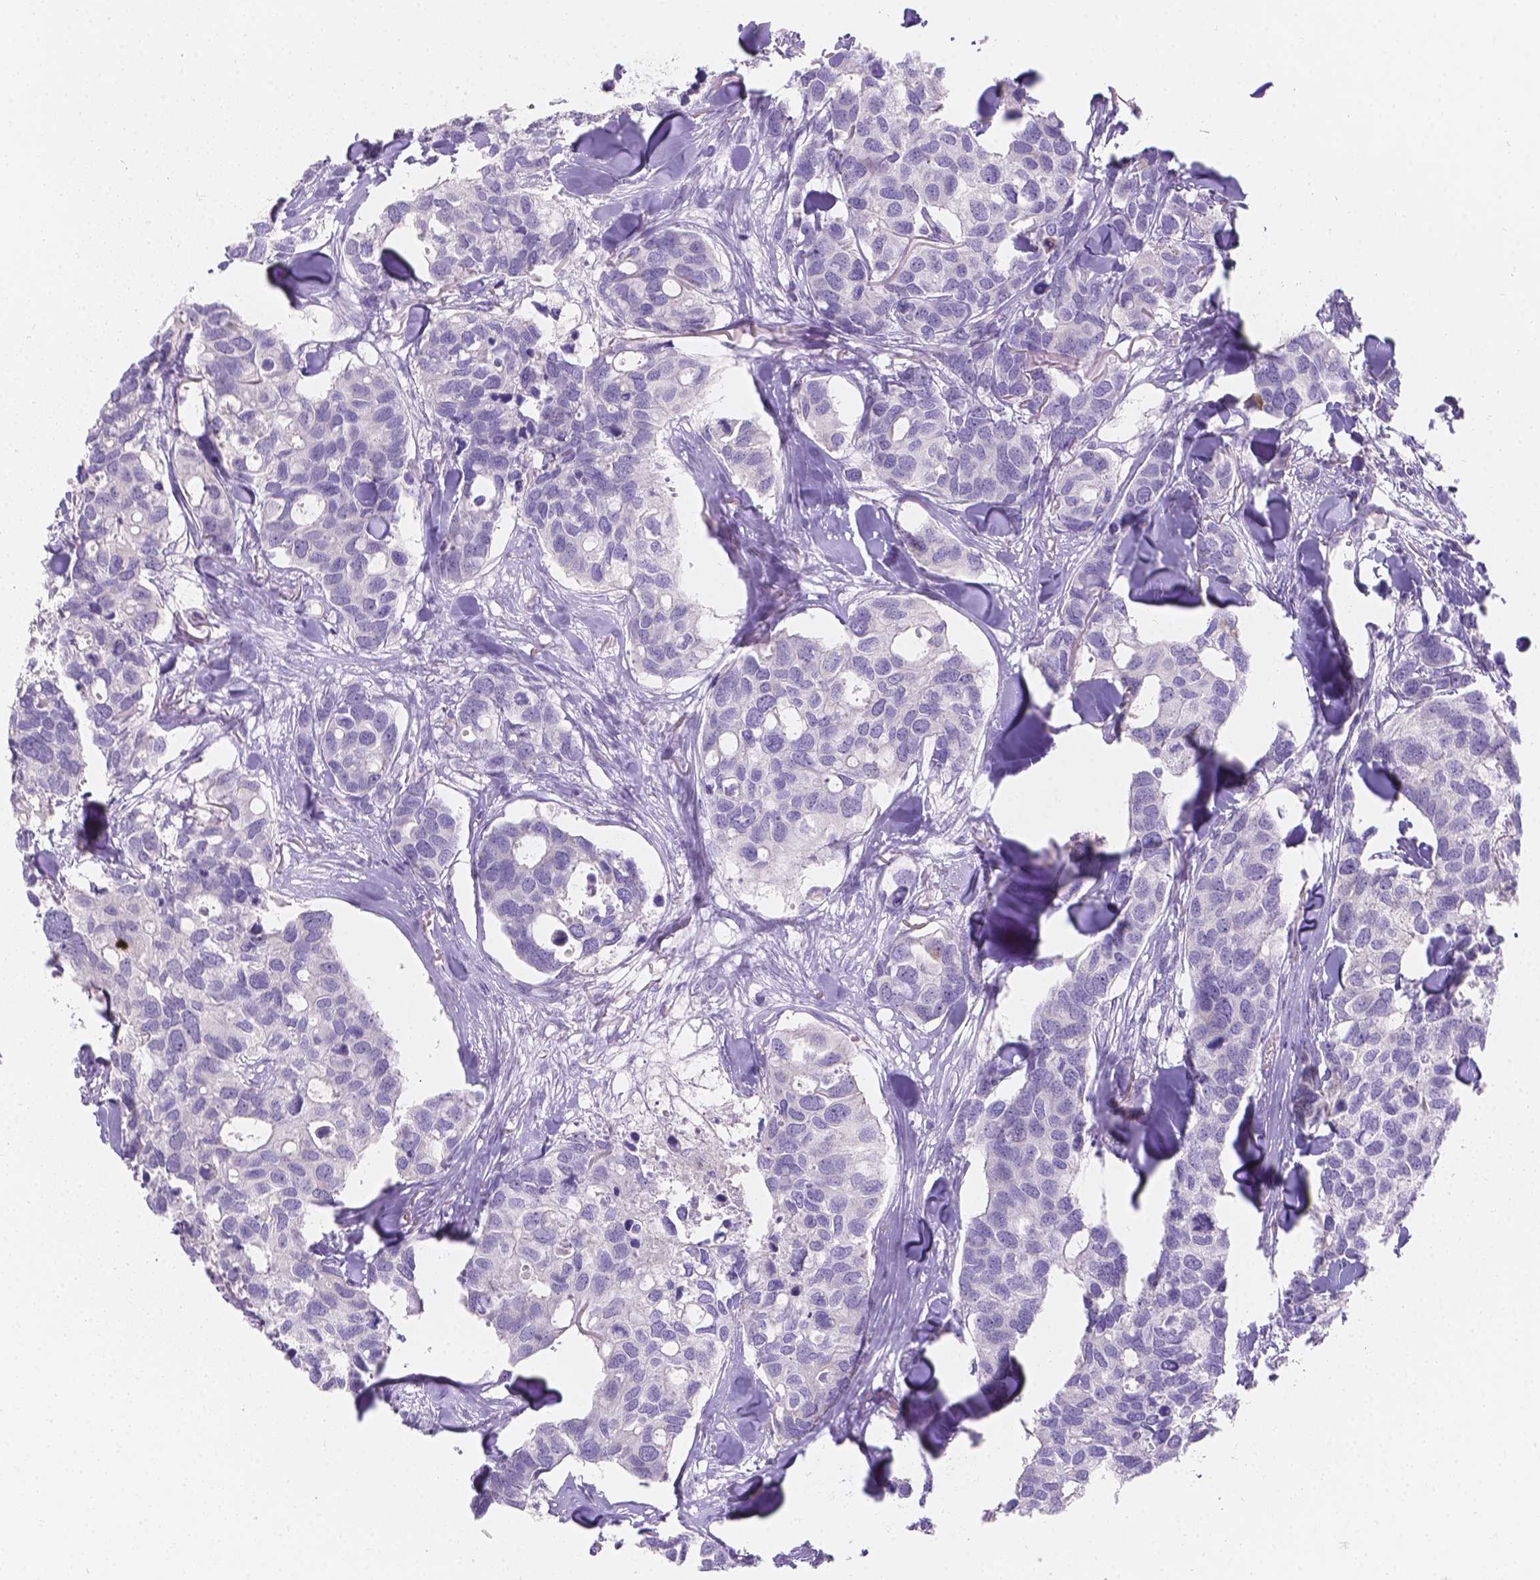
{"staining": {"intensity": "negative", "quantity": "none", "location": "none"}, "tissue": "breast cancer", "cell_type": "Tumor cells", "image_type": "cancer", "snomed": [{"axis": "morphology", "description": "Duct carcinoma"}, {"axis": "topography", "description": "Breast"}], "caption": "This histopathology image is of breast infiltrating ductal carcinoma stained with immunohistochemistry (IHC) to label a protein in brown with the nuclei are counter-stained blue. There is no staining in tumor cells.", "gene": "HTN3", "patient": {"sex": "female", "age": 83}}